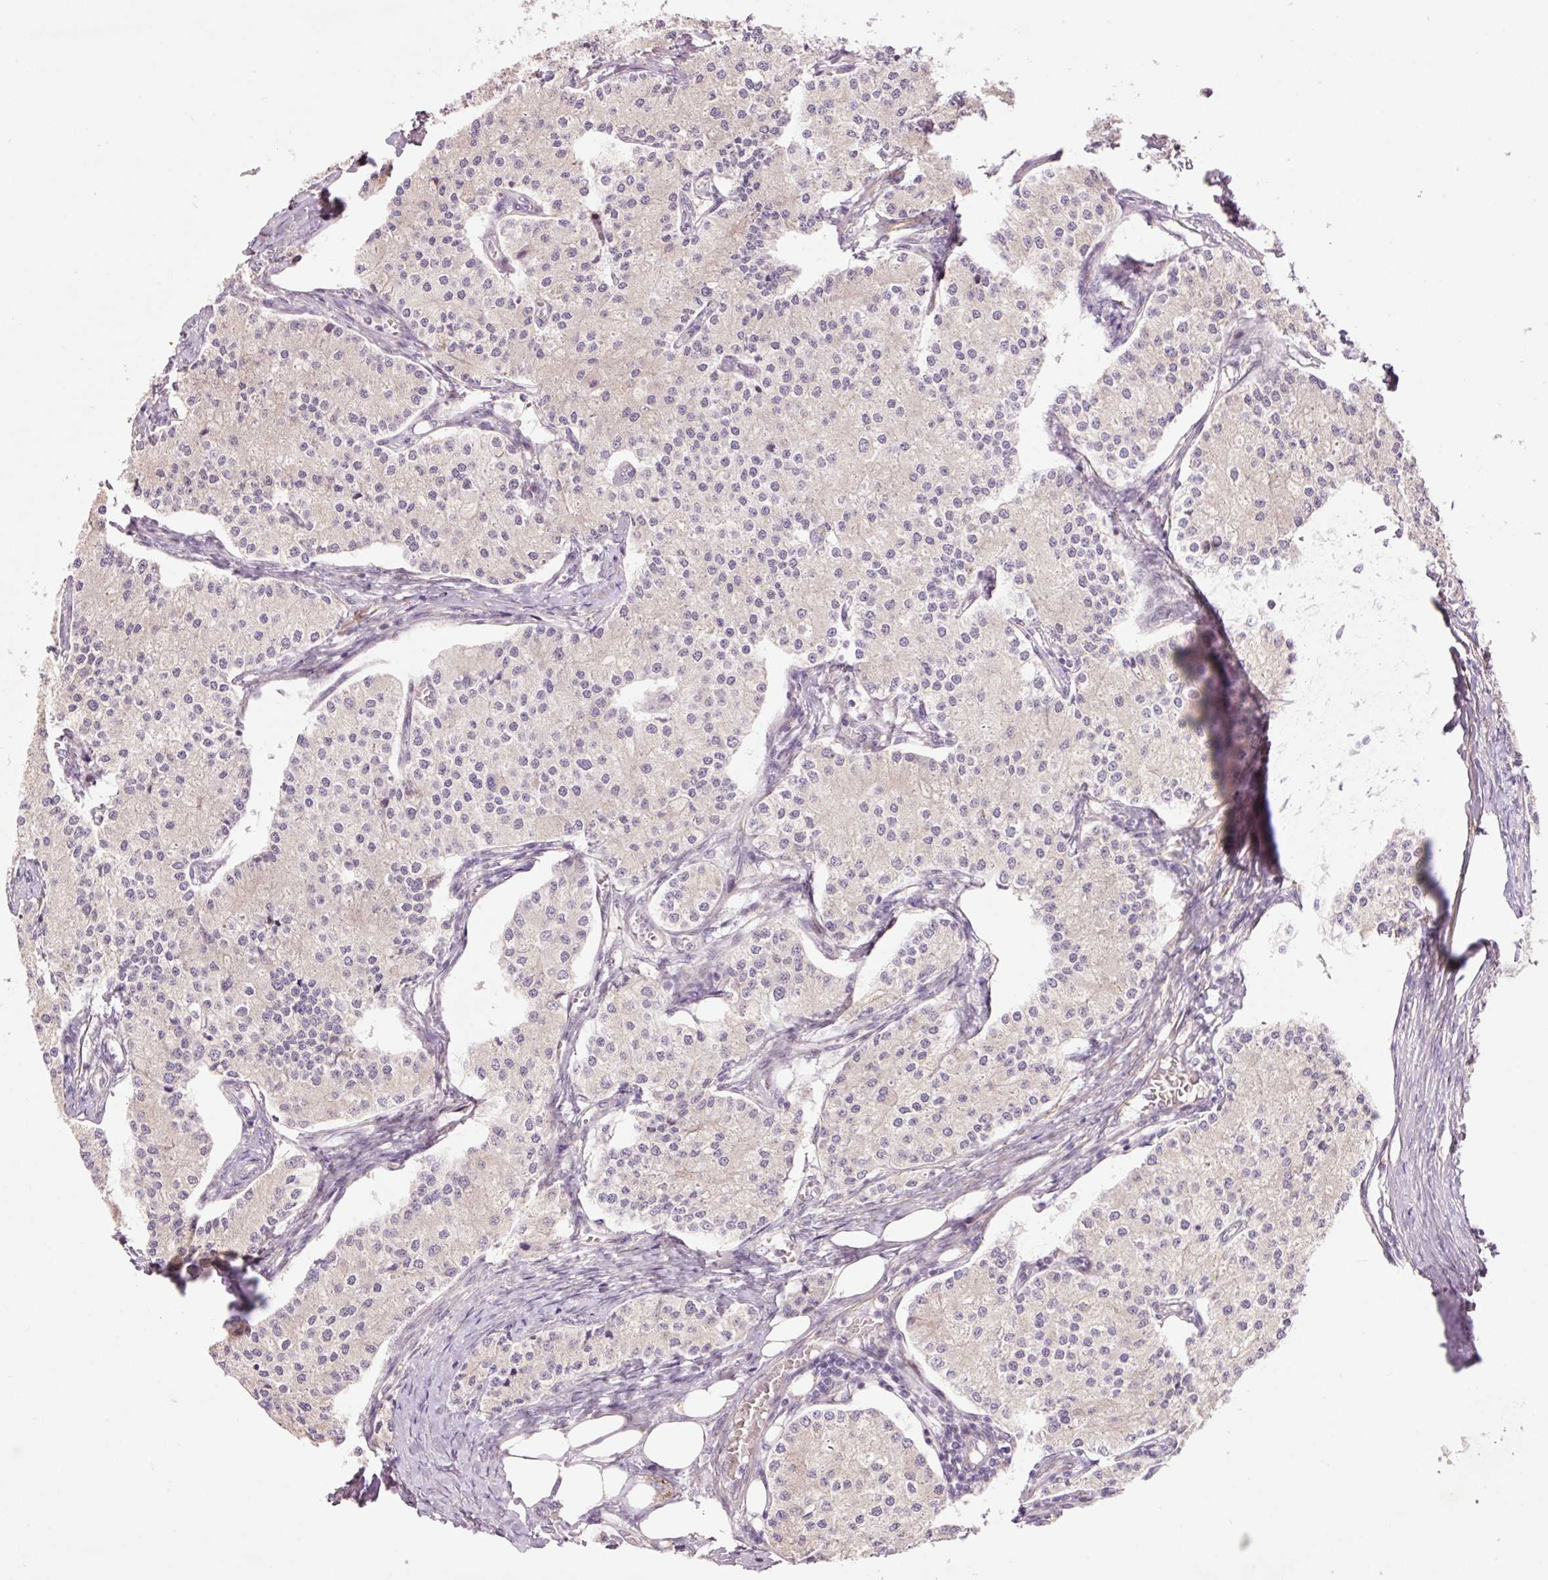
{"staining": {"intensity": "negative", "quantity": "none", "location": "none"}, "tissue": "carcinoid", "cell_type": "Tumor cells", "image_type": "cancer", "snomed": [{"axis": "morphology", "description": "Carcinoid, malignant, NOS"}, {"axis": "topography", "description": "Colon"}], "caption": "Immunohistochemistry (IHC) histopathology image of carcinoid stained for a protein (brown), which exhibits no expression in tumor cells.", "gene": "SLC29A3", "patient": {"sex": "female", "age": 52}}